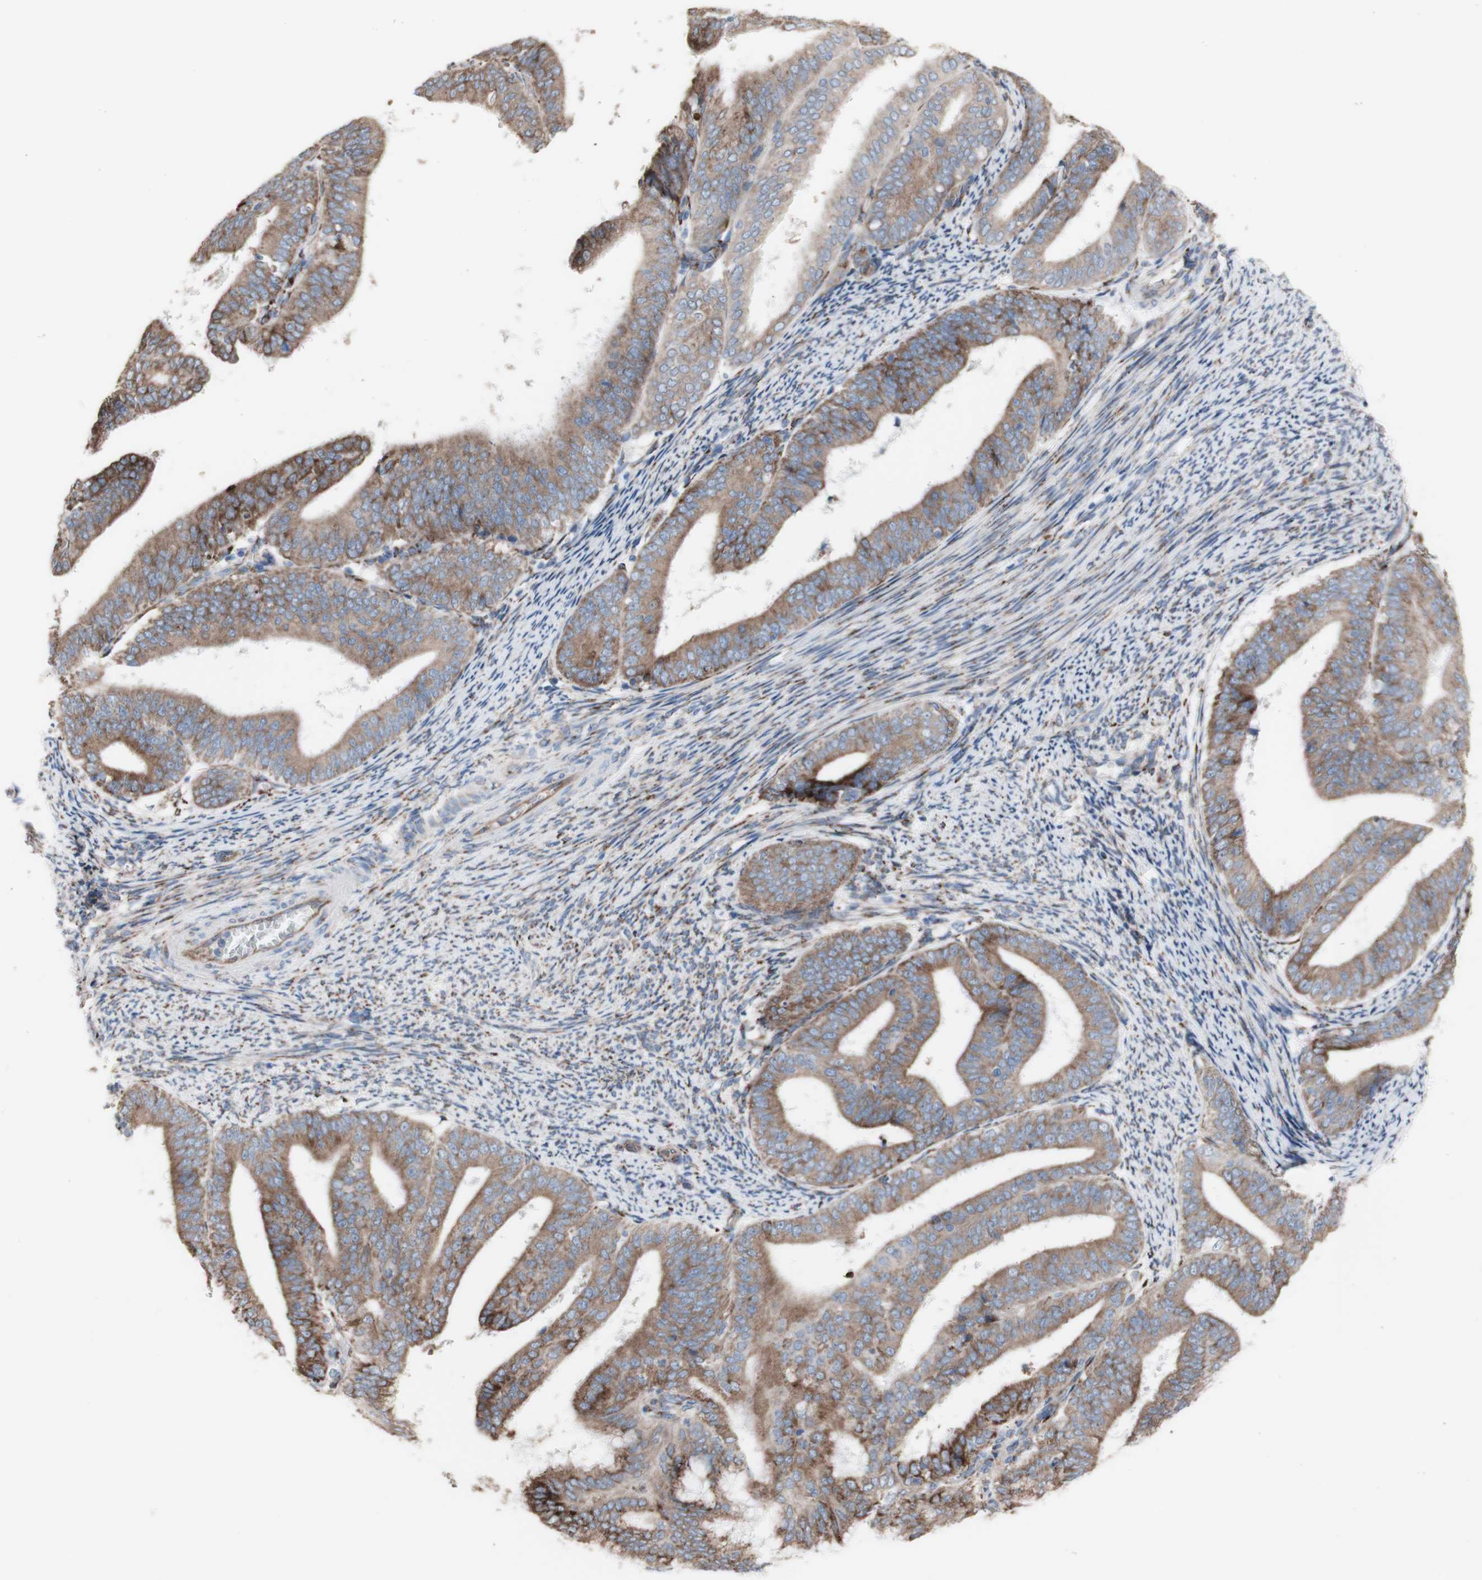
{"staining": {"intensity": "moderate", "quantity": ">75%", "location": "cytoplasmic/membranous"}, "tissue": "endometrial cancer", "cell_type": "Tumor cells", "image_type": "cancer", "snomed": [{"axis": "morphology", "description": "Adenocarcinoma, NOS"}, {"axis": "topography", "description": "Endometrium"}], "caption": "Human adenocarcinoma (endometrial) stained with a brown dye demonstrates moderate cytoplasmic/membranous positive positivity in approximately >75% of tumor cells.", "gene": "AGPAT5", "patient": {"sex": "female", "age": 63}}